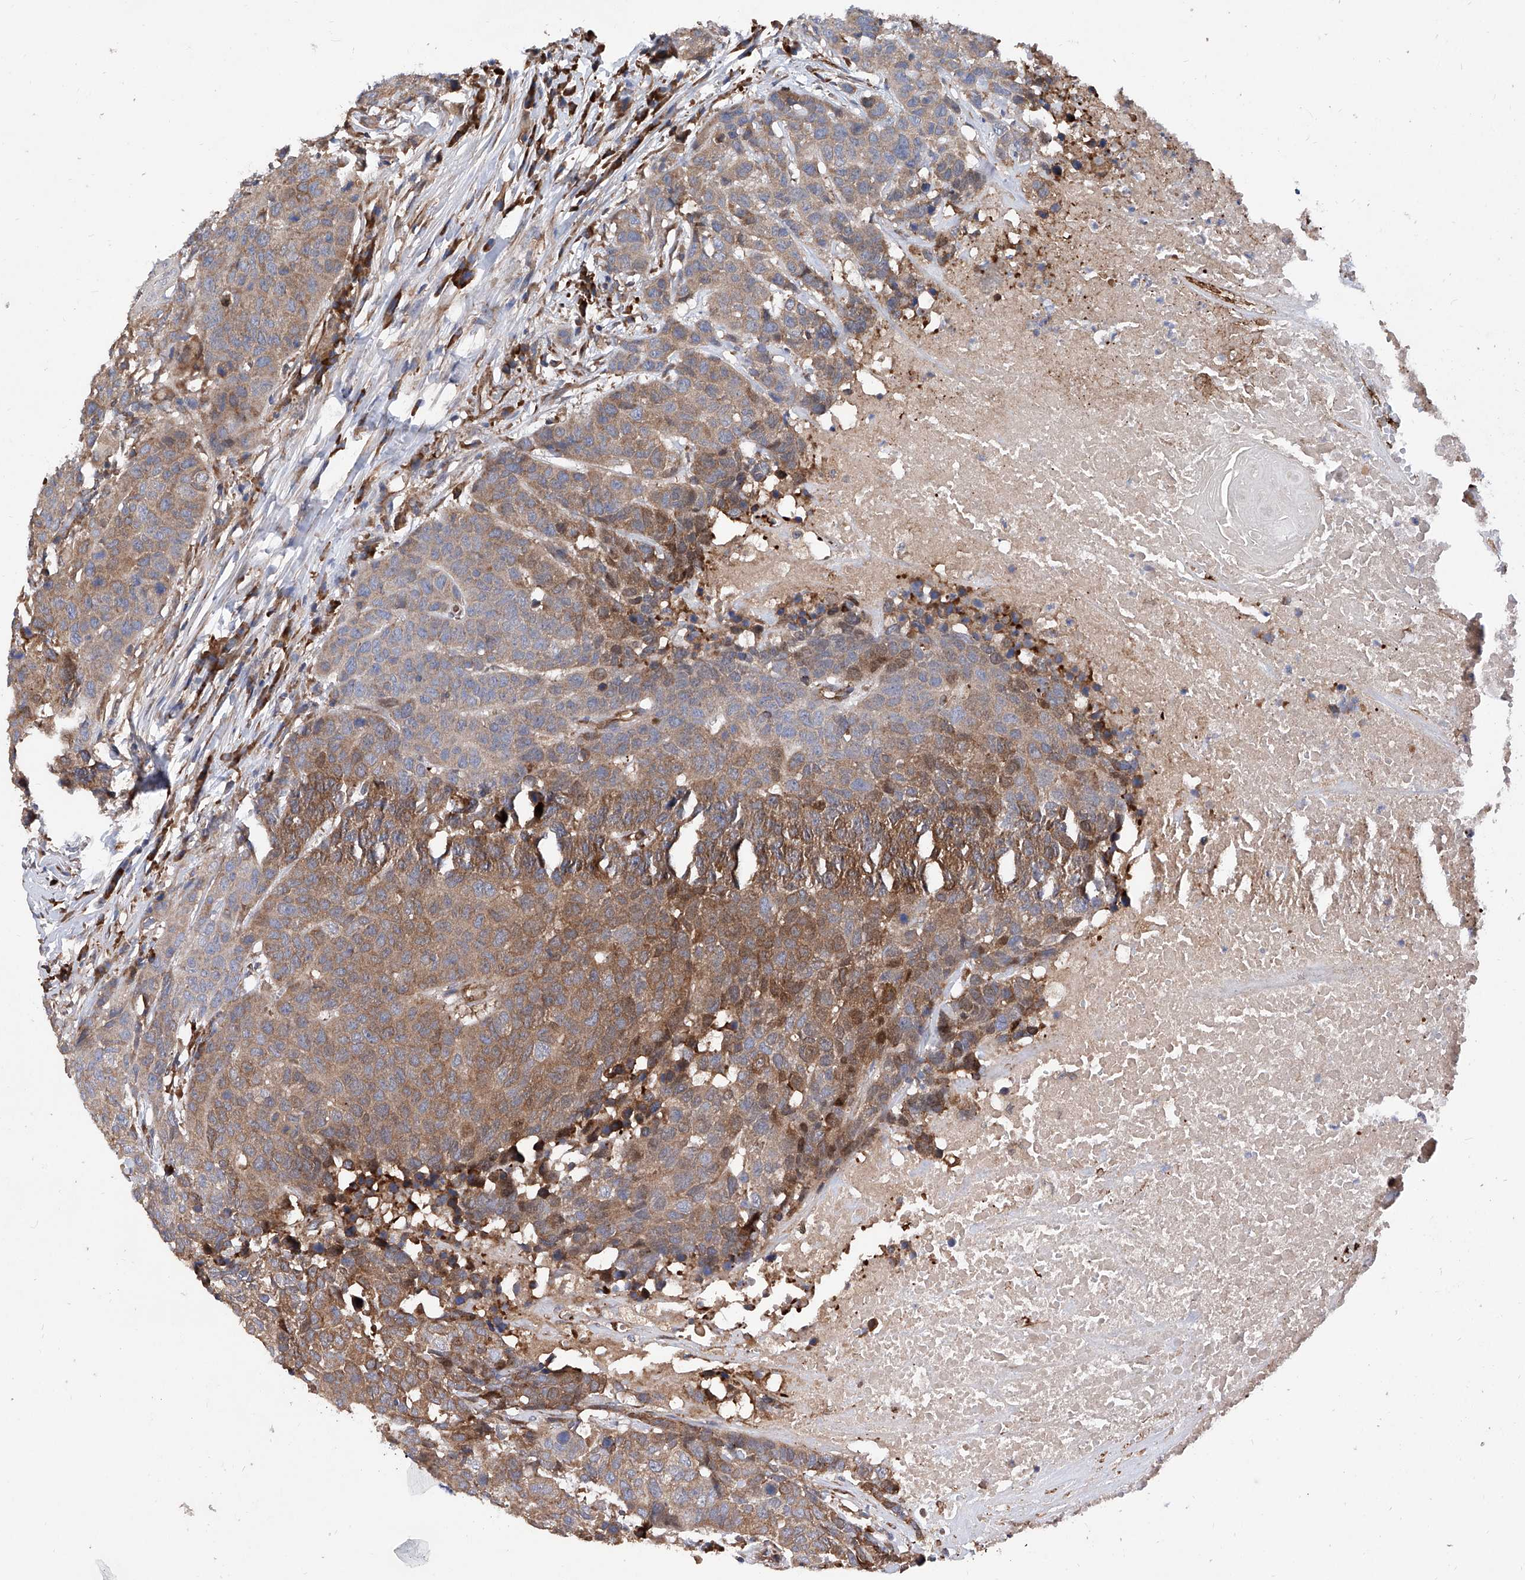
{"staining": {"intensity": "moderate", "quantity": ">75%", "location": "cytoplasmic/membranous"}, "tissue": "head and neck cancer", "cell_type": "Tumor cells", "image_type": "cancer", "snomed": [{"axis": "morphology", "description": "Squamous cell carcinoma, NOS"}, {"axis": "topography", "description": "Head-Neck"}], "caption": "IHC of head and neck cancer (squamous cell carcinoma) shows medium levels of moderate cytoplasmic/membranous positivity in approximately >75% of tumor cells.", "gene": "INPP5B", "patient": {"sex": "male", "age": 66}}